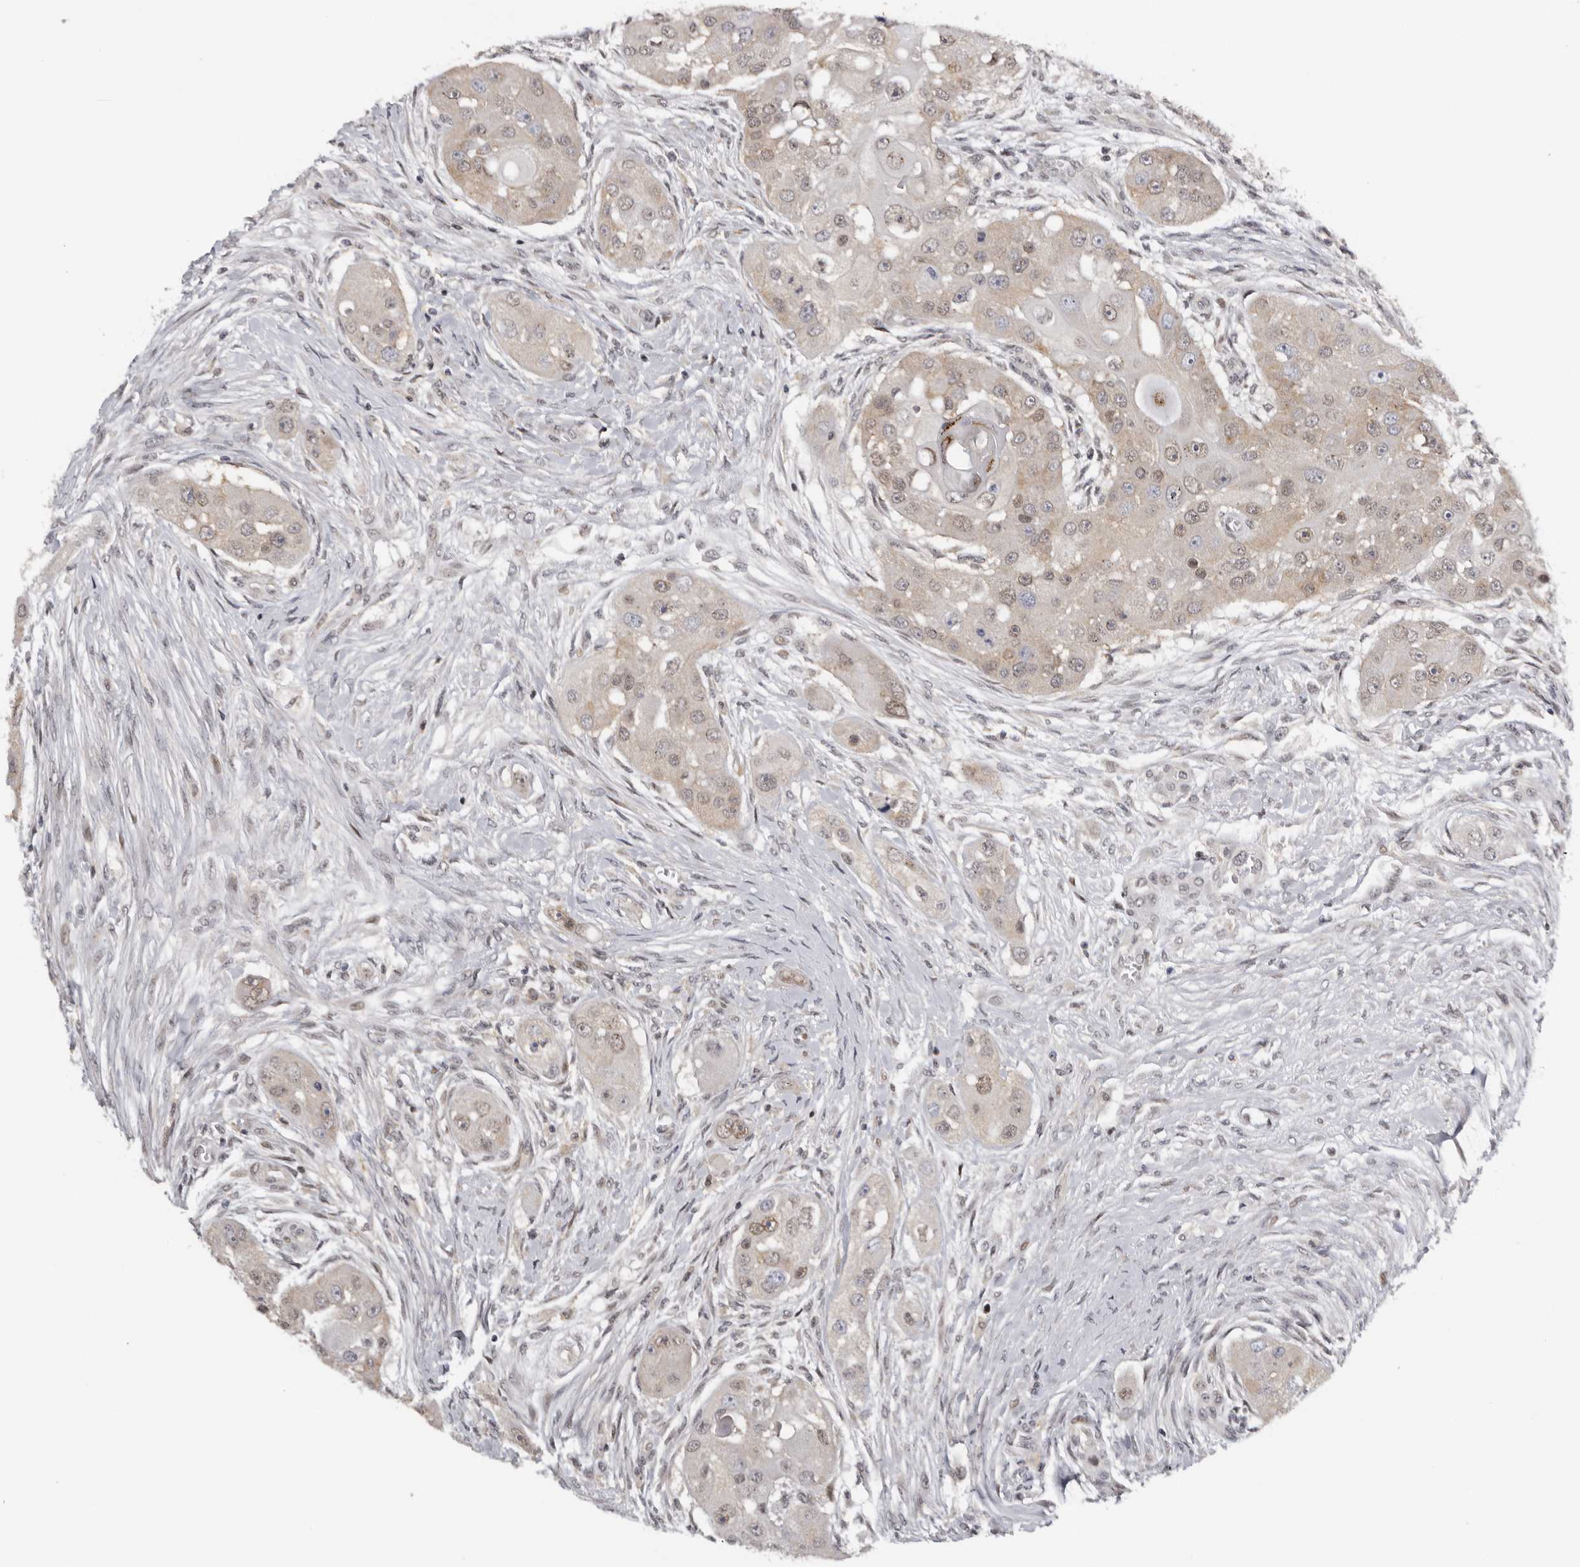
{"staining": {"intensity": "weak", "quantity": "<25%", "location": "nuclear"}, "tissue": "head and neck cancer", "cell_type": "Tumor cells", "image_type": "cancer", "snomed": [{"axis": "morphology", "description": "Normal tissue, NOS"}, {"axis": "morphology", "description": "Squamous cell carcinoma, NOS"}, {"axis": "topography", "description": "Skeletal muscle"}, {"axis": "topography", "description": "Head-Neck"}], "caption": "IHC image of head and neck squamous cell carcinoma stained for a protein (brown), which reveals no positivity in tumor cells.", "gene": "KIF2B", "patient": {"sex": "male", "age": 51}}